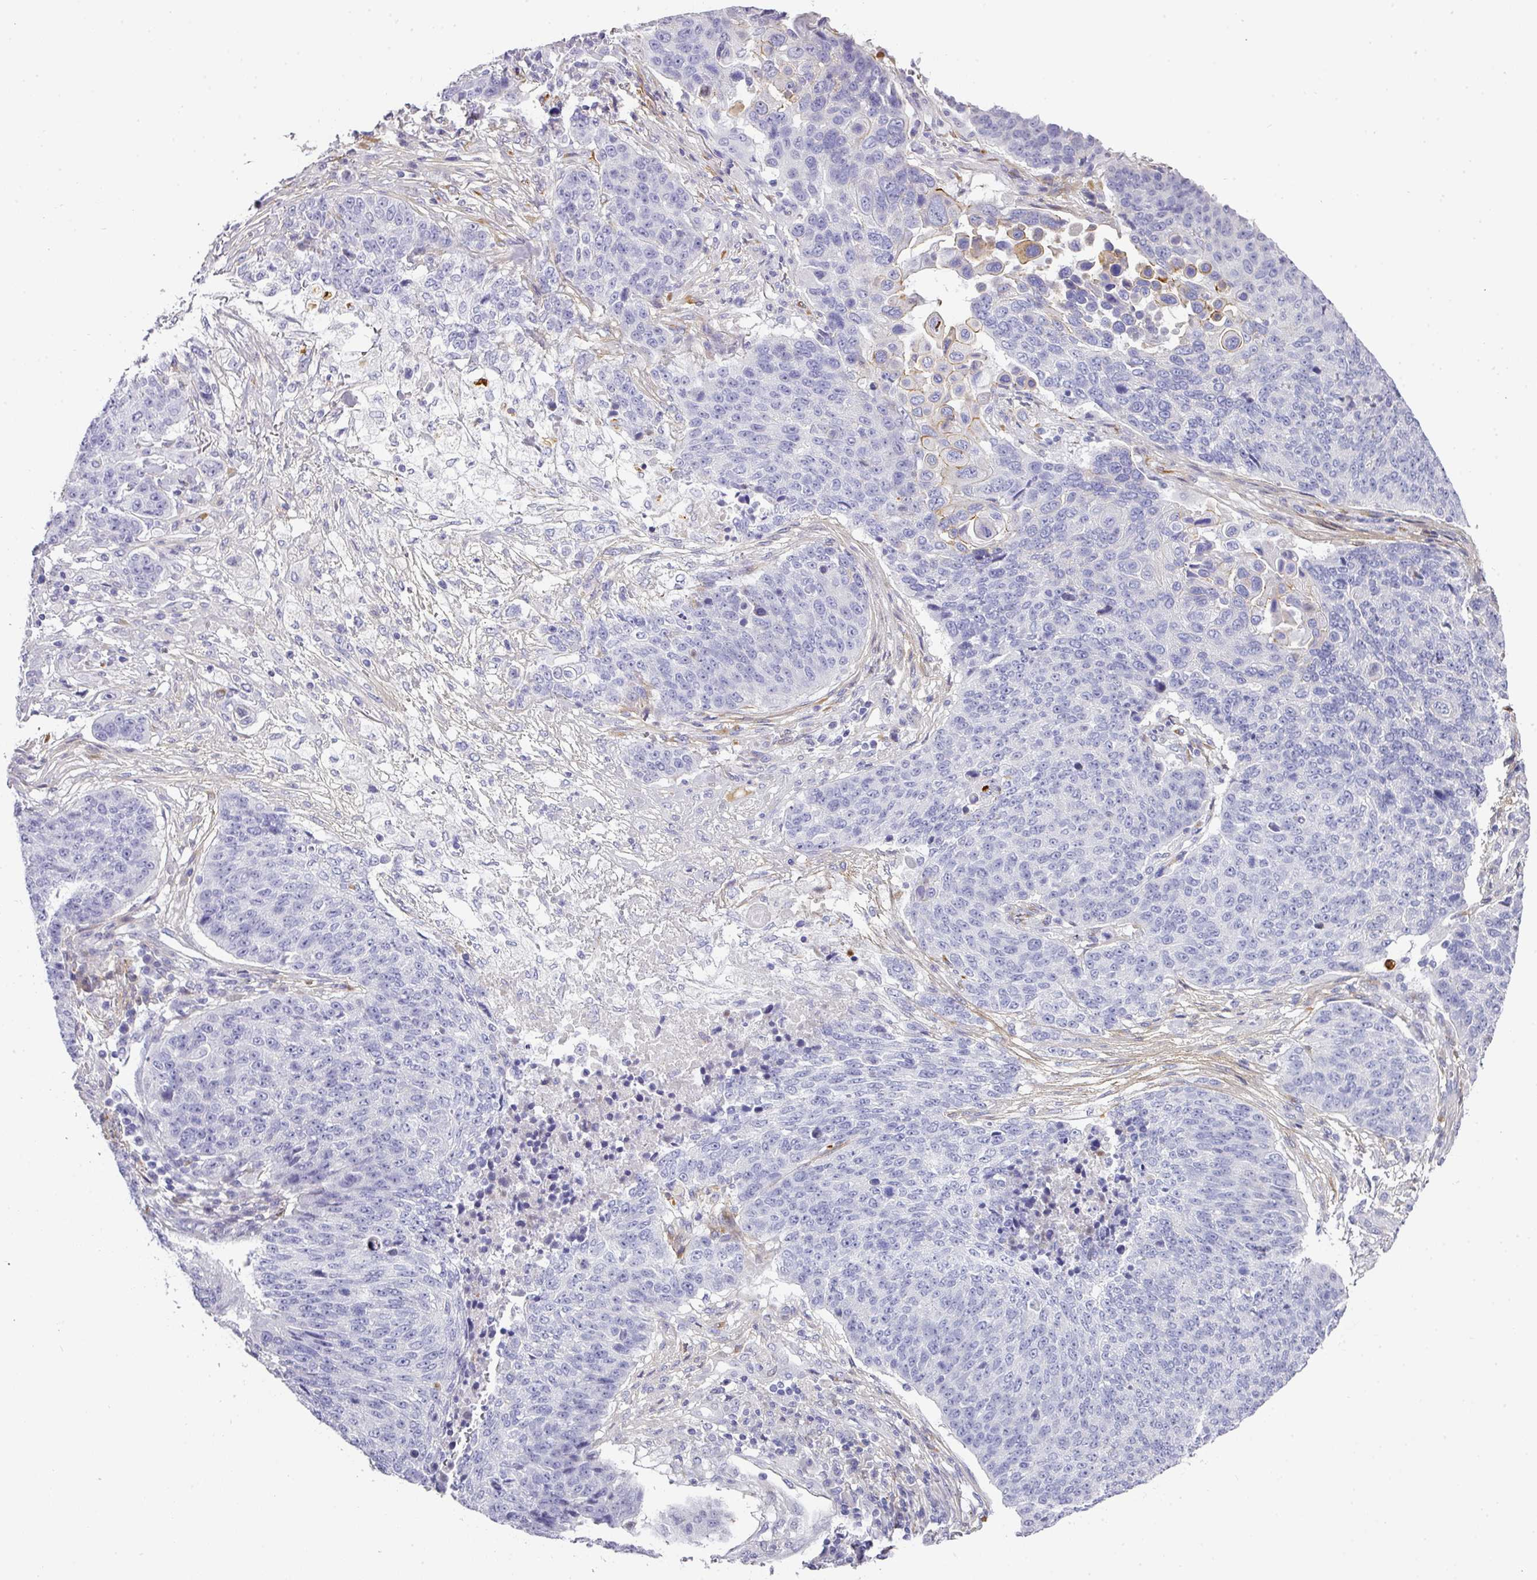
{"staining": {"intensity": "negative", "quantity": "none", "location": "none"}, "tissue": "lung cancer", "cell_type": "Tumor cells", "image_type": "cancer", "snomed": [{"axis": "morphology", "description": "Normal tissue, NOS"}, {"axis": "morphology", "description": "Squamous cell carcinoma, NOS"}, {"axis": "topography", "description": "Lymph node"}, {"axis": "topography", "description": "Lung"}], "caption": "Squamous cell carcinoma (lung) was stained to show a protein in brown. There is no significant expression in tumor cells. (DAB (3,3'-diaminobenzidine) IHC with hematoxylin counter stain).", "gene": "ANKRD29", "patient": {"sex": "male", "age": 66}}